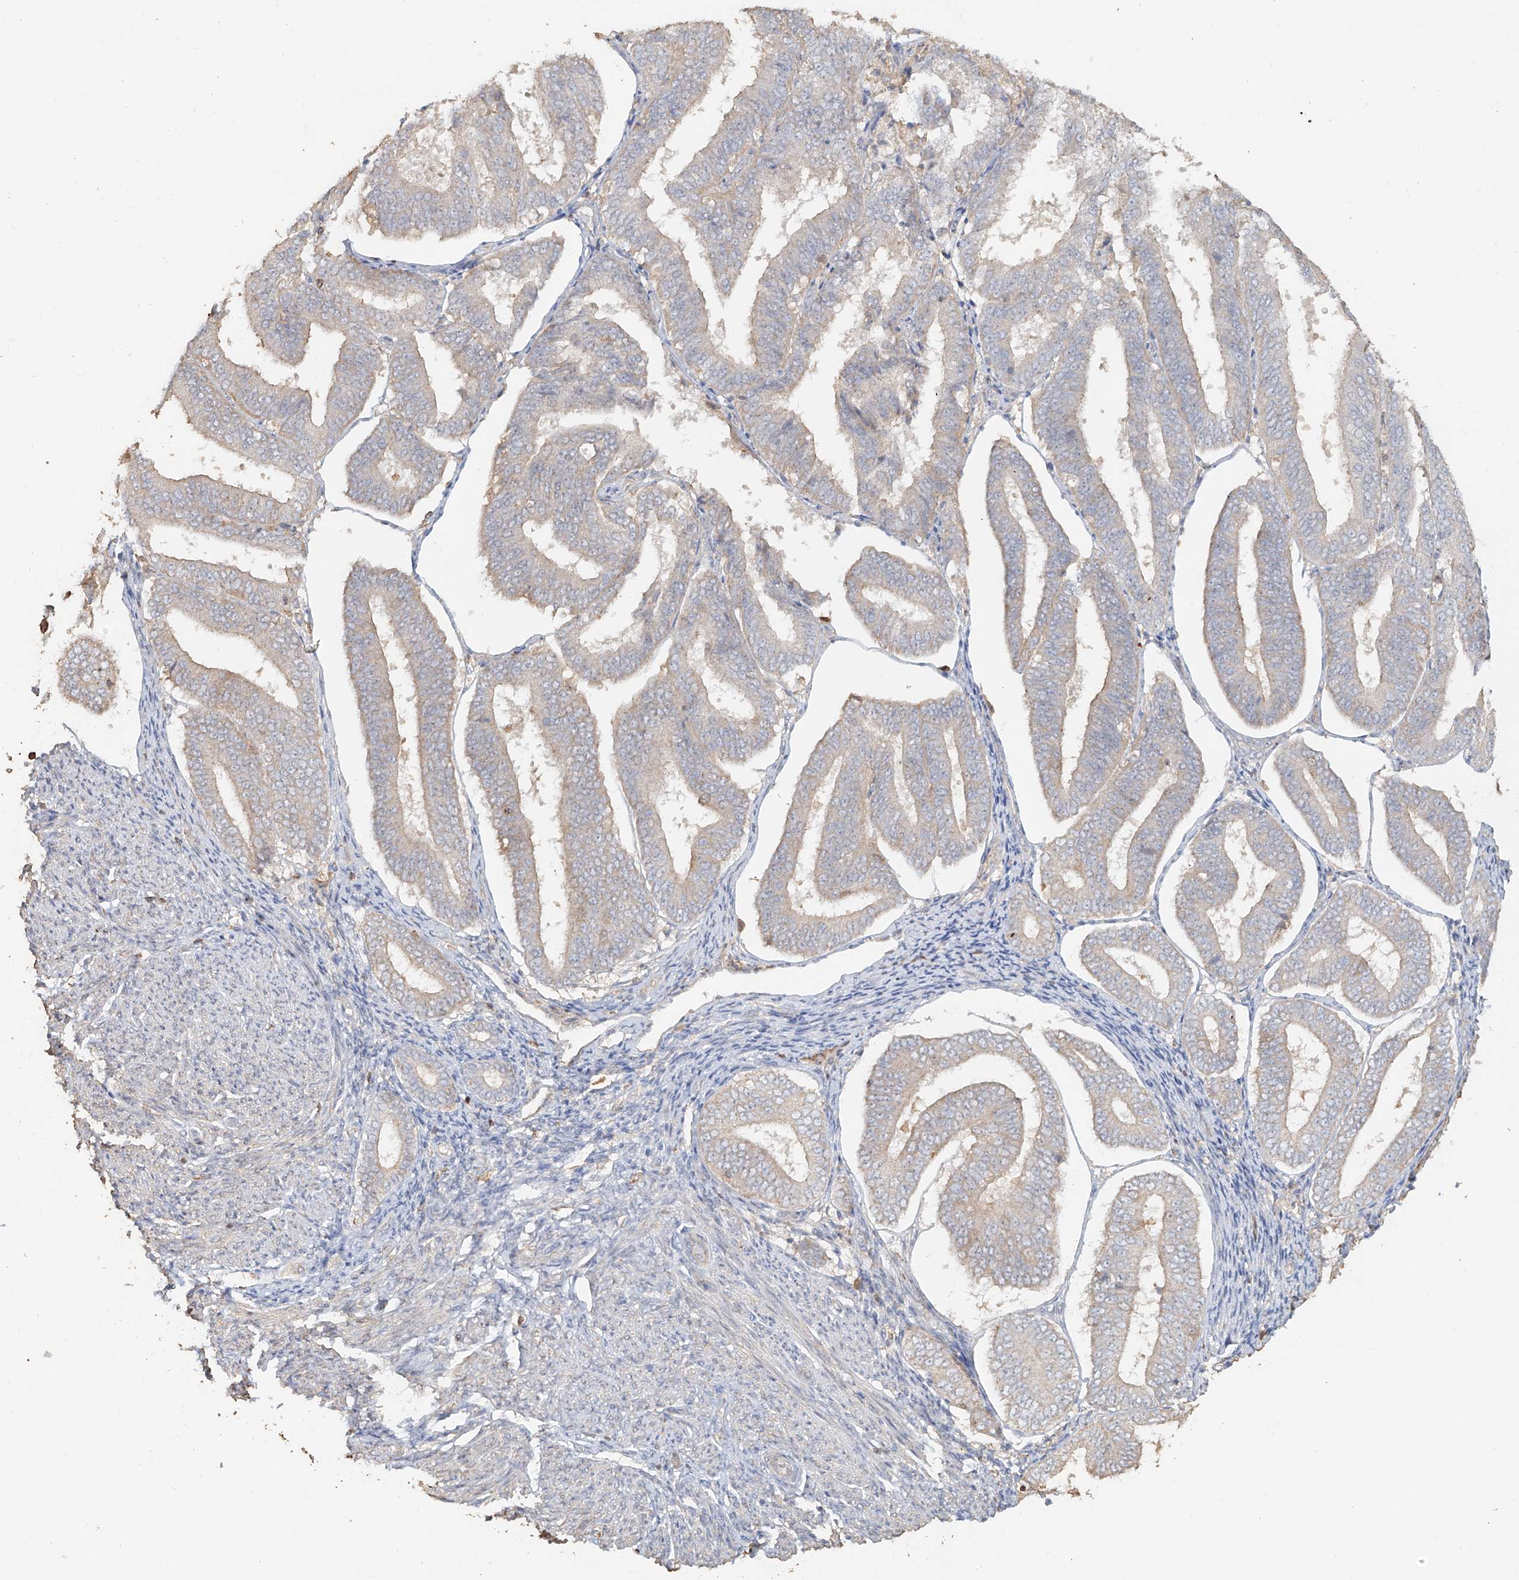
{"staining": {"intensity": "negative", "quantity": "none", "location": "none"}, "tissue": "endometrial cancer", "cell_type": "Tumor cells", "image_type": "cancer", "snomed": [{"axis": "morphology", "description": "Adenocarcinoma, NOS"}, {"axis": "topography", "description": "Endometrium"}], "caption": "High power microscopy micrograph of an immunohistochemistry (IHC) image of endometrial cancer (adenocarcinoma), revealing no significant positivity in tumor cells. (DAB immunohistochemistry, high magnification).", "gene": "NPHS1", "patient": {"sex": "female", "age": 63}}